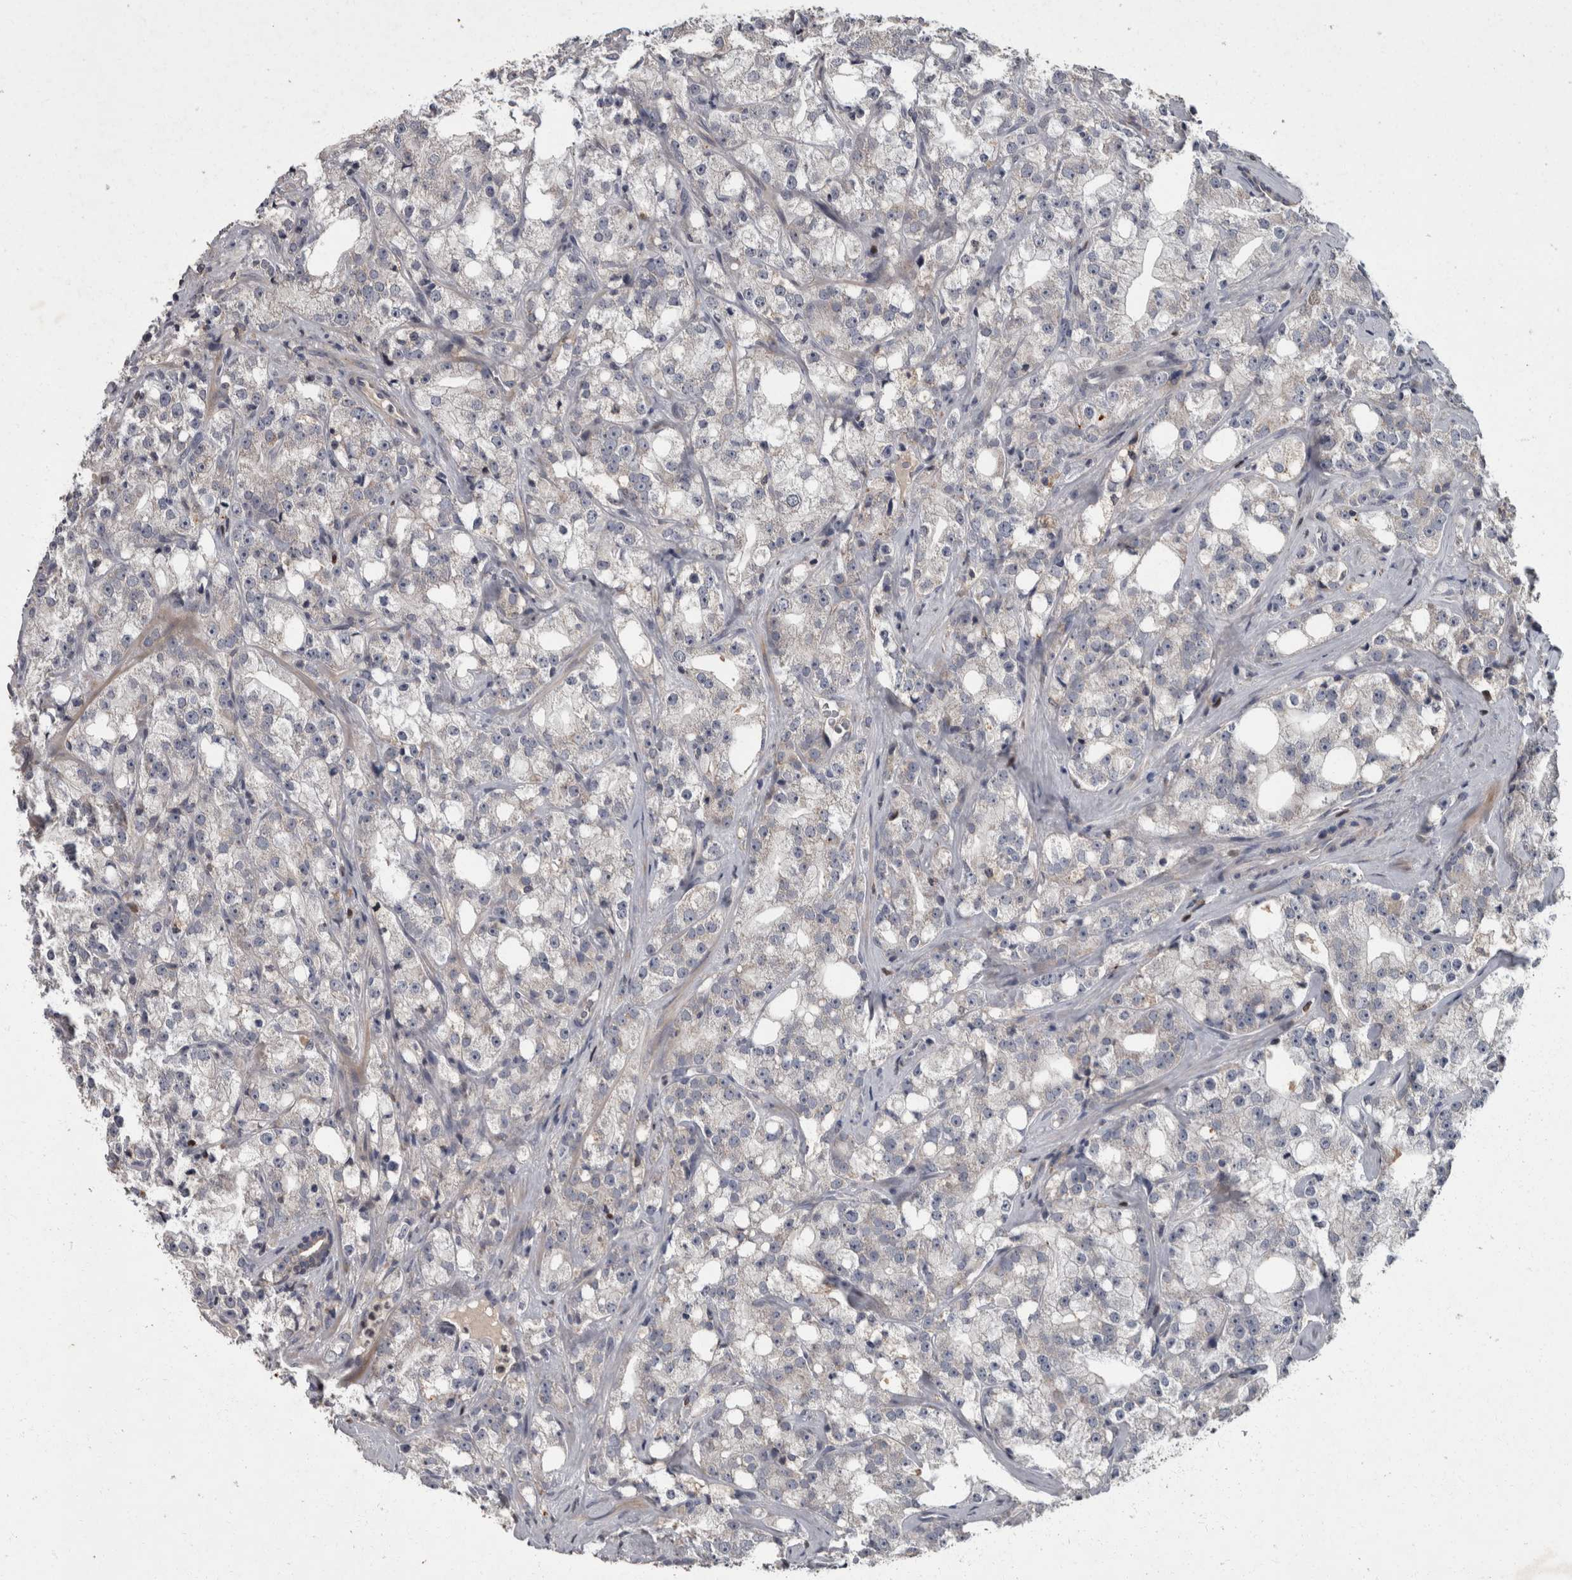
{"staining": {"intensity": "negative", "quantity": "none", "location": "none"}, "tissue": "prostate cancer", "cell_type": "Tumor cells", "image_type": "cancer", "snomed": [{"axis": "morphology", "description": "Adenocarcinoma, High grade"}, {"axis": "topography", "description": "Prostate"}], "caption": "Tumor cells show no significant protein staining in prostate adenocarcinoma (high-grade).", "gene": "PPP1R3C", "patient": {"sex": "male", "age": 64}}